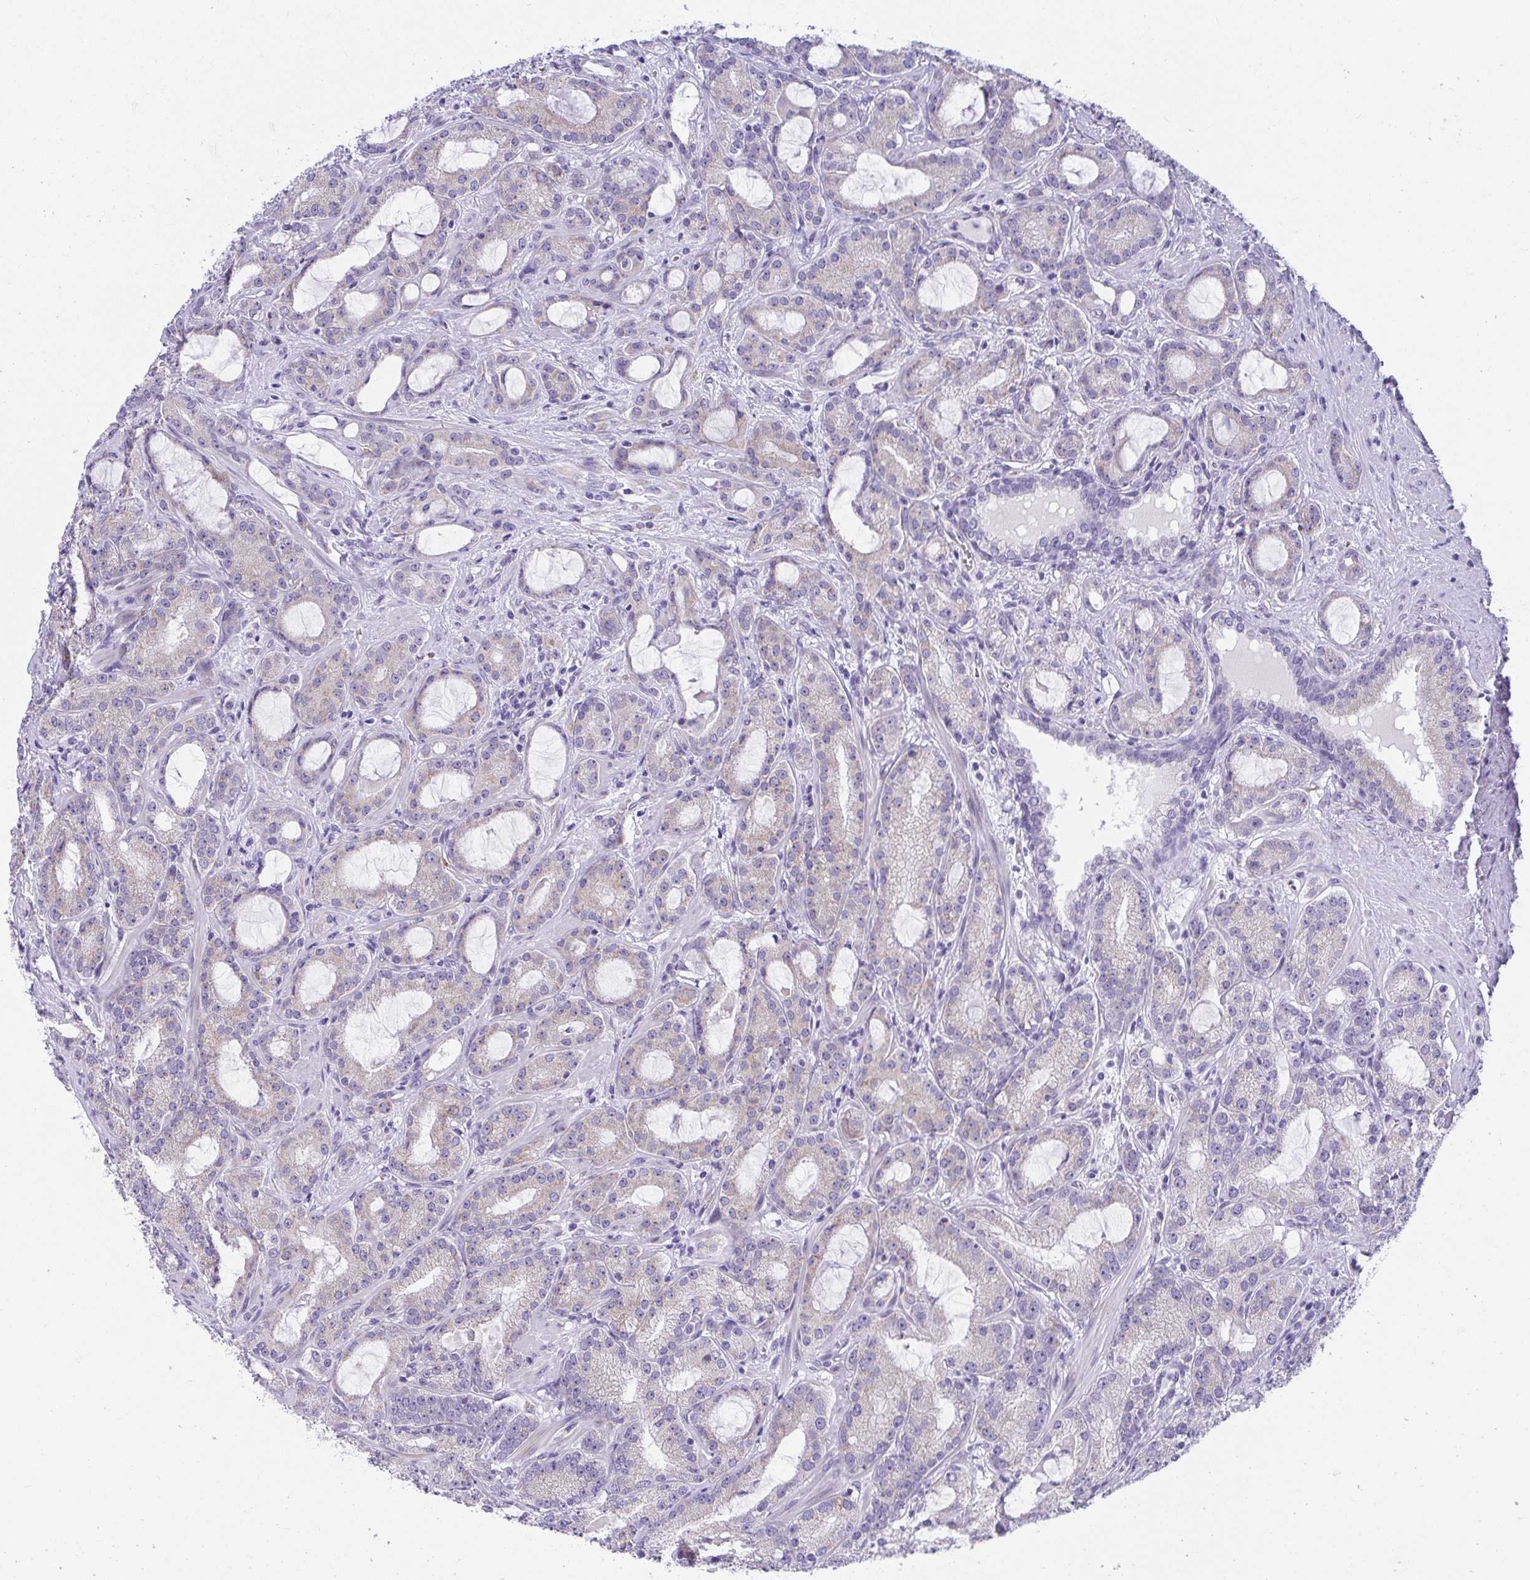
{"staining": {"intensity": "weak", "quantity": "<25%", "location": "cytoplasmic/membranous"}, "tissue": "prostate cancer", "cell_type": "Tumor cells", "image_type": "cancer", "snomed": [{"axis": "morphology", "description": "Adenocarcinoma, High grade"}, {"axis": "topography", "description": "Prostate"}], "caption": "DAB (3,3'-diaminobenzidine) immunohistochemical staining of human prostate high-grade adenocarcinoma reveals no significant positivity in tumor cells. The staining is performed using DAB (3,3'-diaminobenzidine) brown chromogen with nuclei counter-stained in using hematoxylin.", "gene": "ADRA2C", "patient": {"sex": "male", "age": 65}}